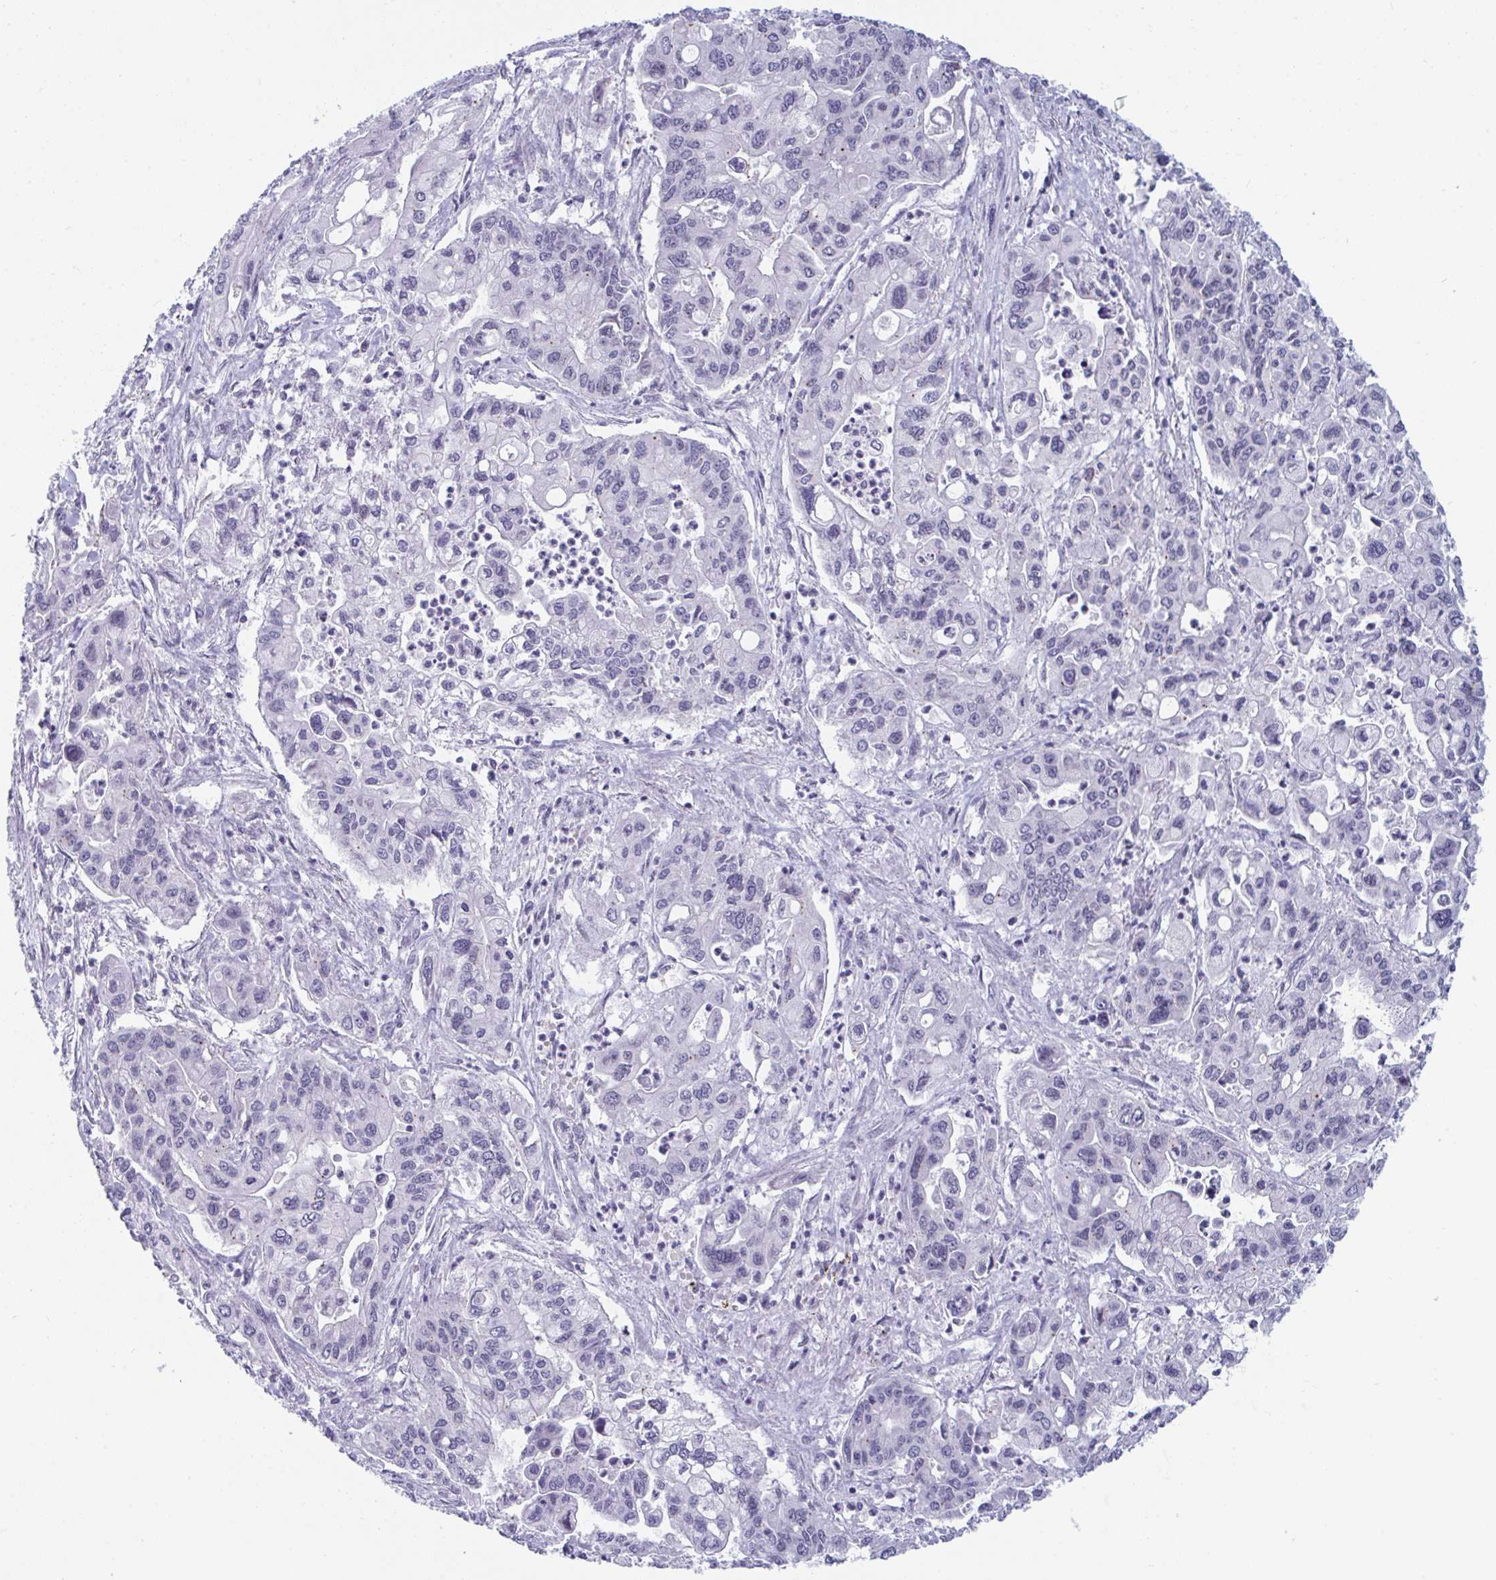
{"staining": {"intensity": "negative", "quantity": "none", "location": "none"}, "tissue": "pancreatic cancer", "cell_type": "Tumor cells", "image_type": "cancer", "snomed": [{"axis": "morphology", "description": "Adenocarcinoma, NOS"}, {"axis": "topography", "description": "Pancreas"}], "caption": "DAB immunohistochemical staining of human pancreatic cancer (adenocarcinoma) demonstrates no significant positivity in tumor cells. Brightfield microscopy of IHC stained with DAB (3,3'-diaminobenzidine) (brown) and hematoxylin (blue), captured at high magnification.", "gene": "BMAL2", "patient": {"sex": "male", "age": 62}}